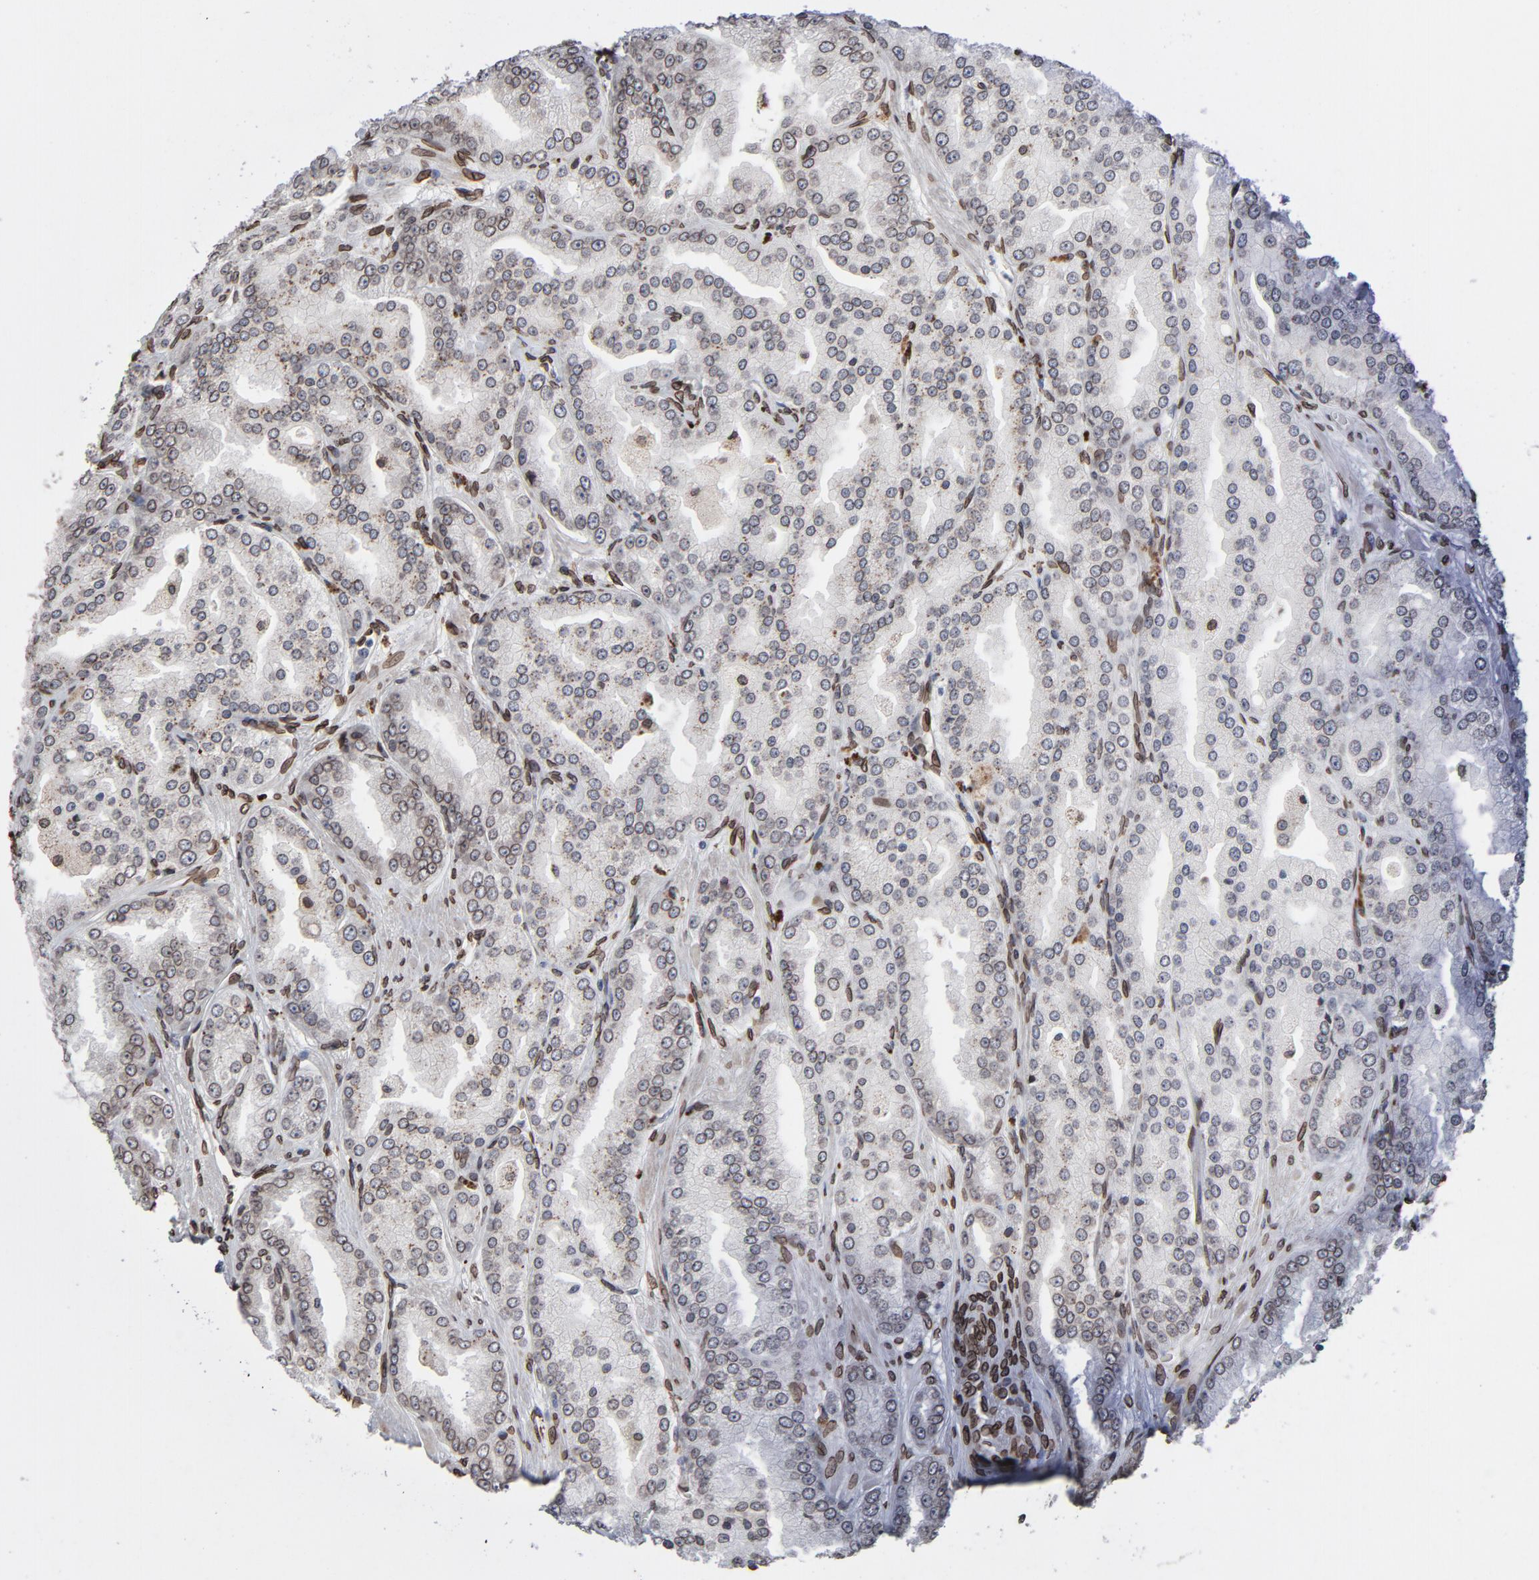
{"staining": {"intensity": "moderate", "quantity": "25%-75%", "location": "cytoplasmic/membranous,nuclear"}, "tissue": "prostate cancer", "cell_type": "Tumor cells", "image_type": "cancer", "snomed": [{"axis": "morphology", "description": "Adenocarcinoma, High grade"}, {"axis": "topography", "description": "Prostate"}], "caption": "Protein staining by immunohistochemistry (IHC) shows moderate cytoplasmic/membranous and nuclear staining in about 25%-75% of tumor cells in prostate adenocarcinoma (high-grade).", "gene": "LMNA", "patient": {"sex": "male", "age": 61}}